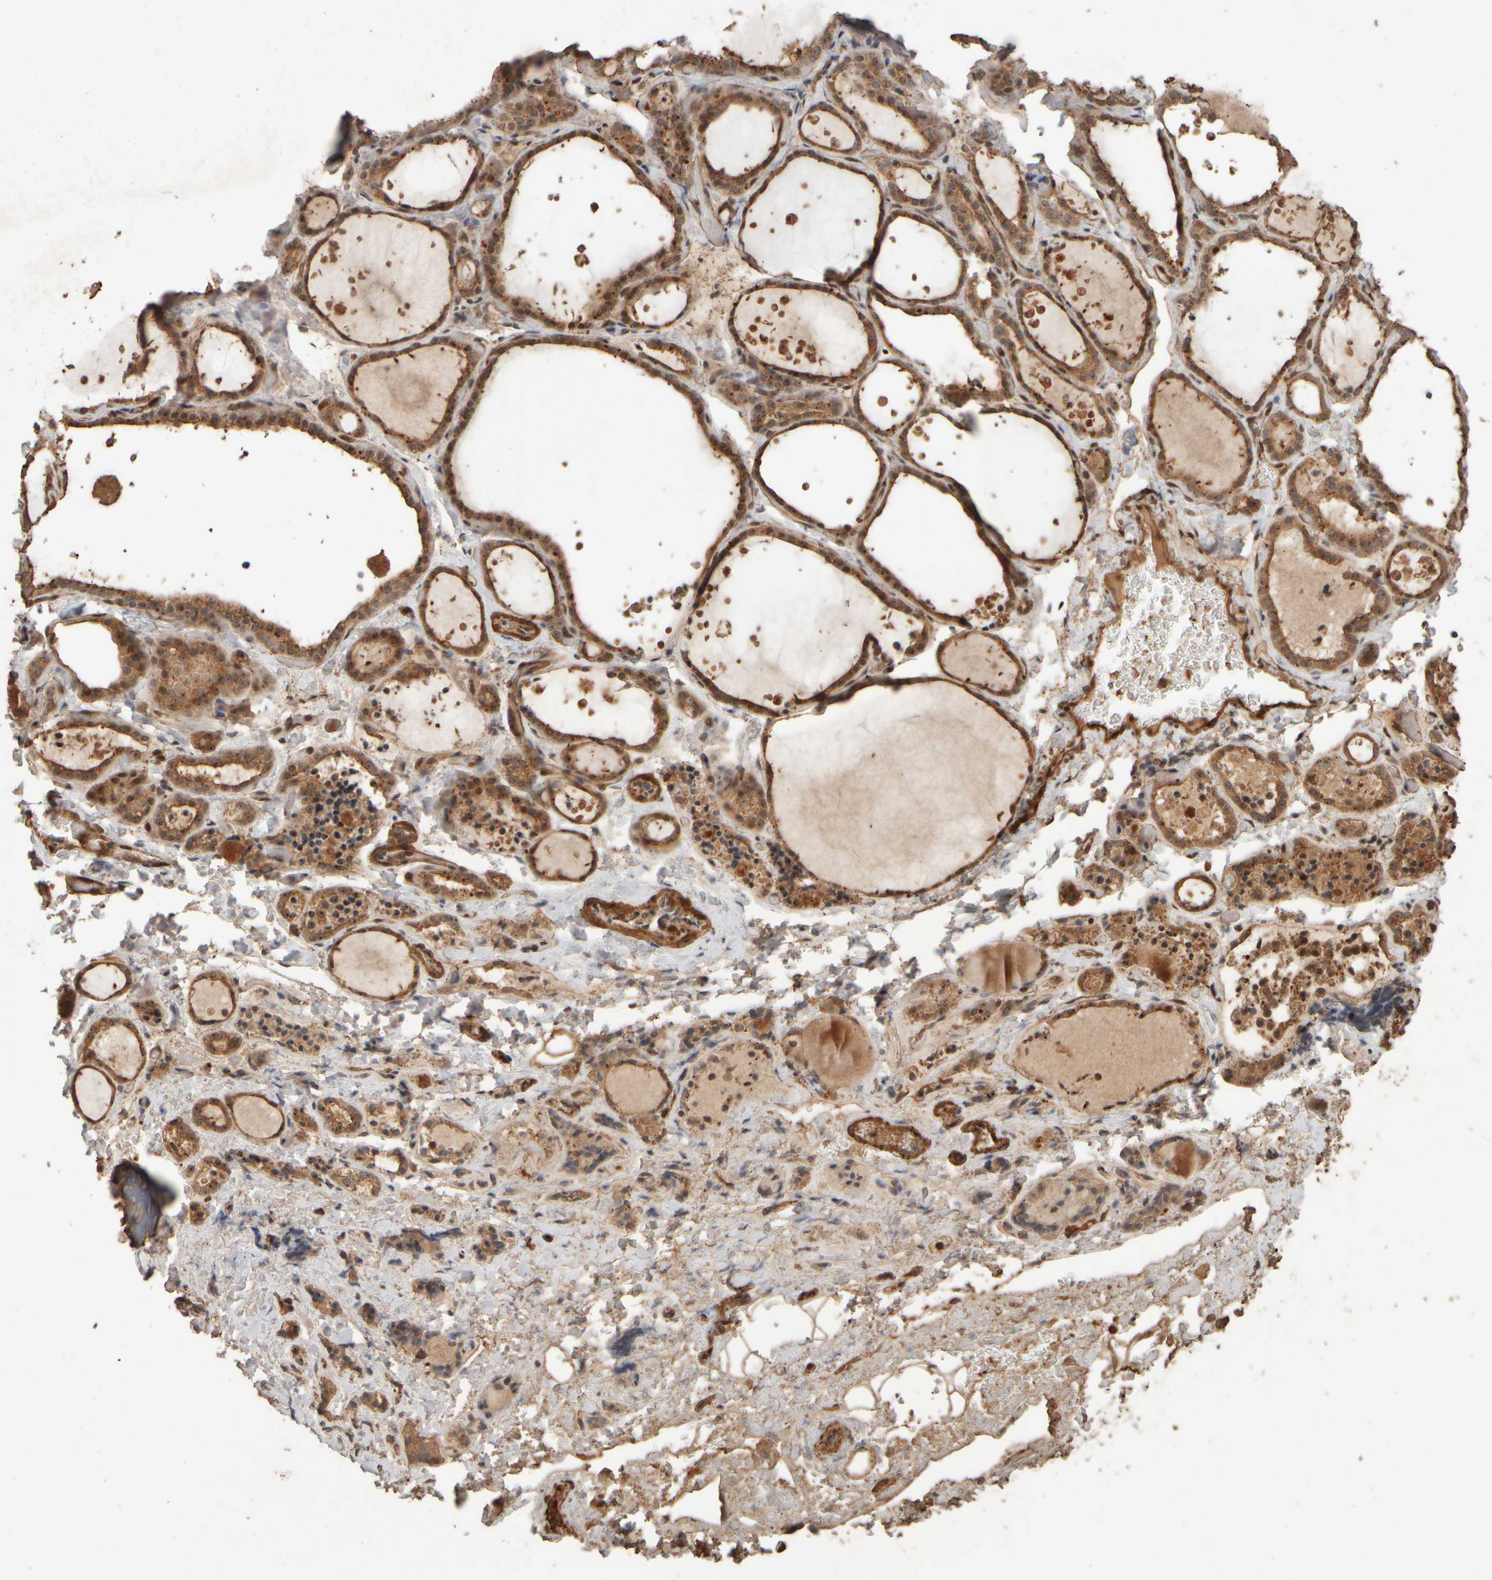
{"staining": {"intensity": "moderate", "quantity": ">75%", "location": "cytoplasmic/membranous,nuclear"}, "tissue": "thyroid gland", "cell_type": "Glandular cells", "image_type": "normal", "snomed": [{"axis": "morphology", "description": "Normal tissue, NOS"}, {"axis": "topography", "description": "Thyroid gland"}], "caption": "Immunohistochemical staining of benign thyroid gland displays moderate cytoplasmic/membranous,nuclear protein positivity in approximately >75% of glandular cells.", "gene": "SPHK1", "patient": {"sex": "female", "age": 44}}